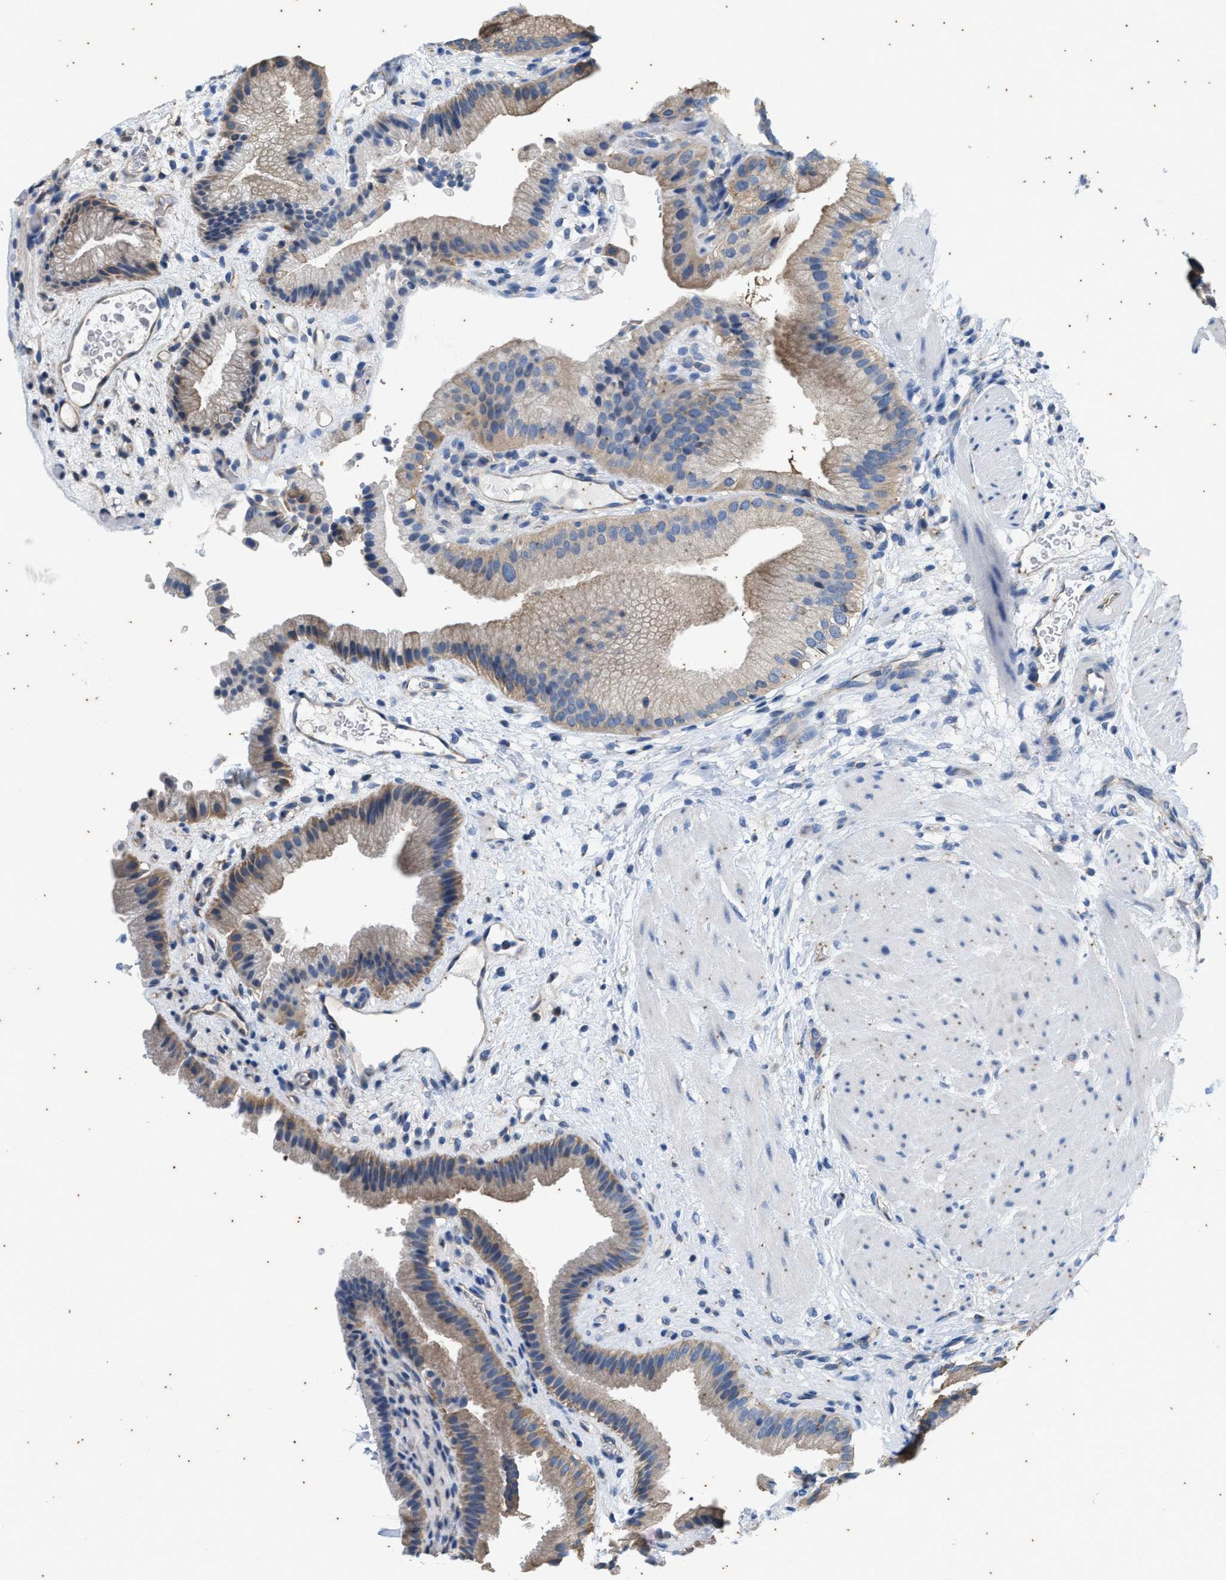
{"staining": {"intensity": "weak", "quantity": ">75%", "location": "cytoplasmic/membranous"}, "tissue": "gallbladder", "cell_type": "Glandular cells", "image_type": "normal", "snomed": [{"axis": "morphology", "description": "Normal tissue, NOS"}, {"axis": "topography", "description": "Gallbladder"}], "caption": "Unremarkable gallbladder was stained to show a protein in brown. There is low levels of weak cytoplasmic/membranous staining in approximately >75% of glandular cells. The protein is stained brown, and the nuclei are stained in blue (DAB IHC with brightfield microscopy, high magnification).", "gene": "COX19", "patient": {"sex": "male", "age": 49}}